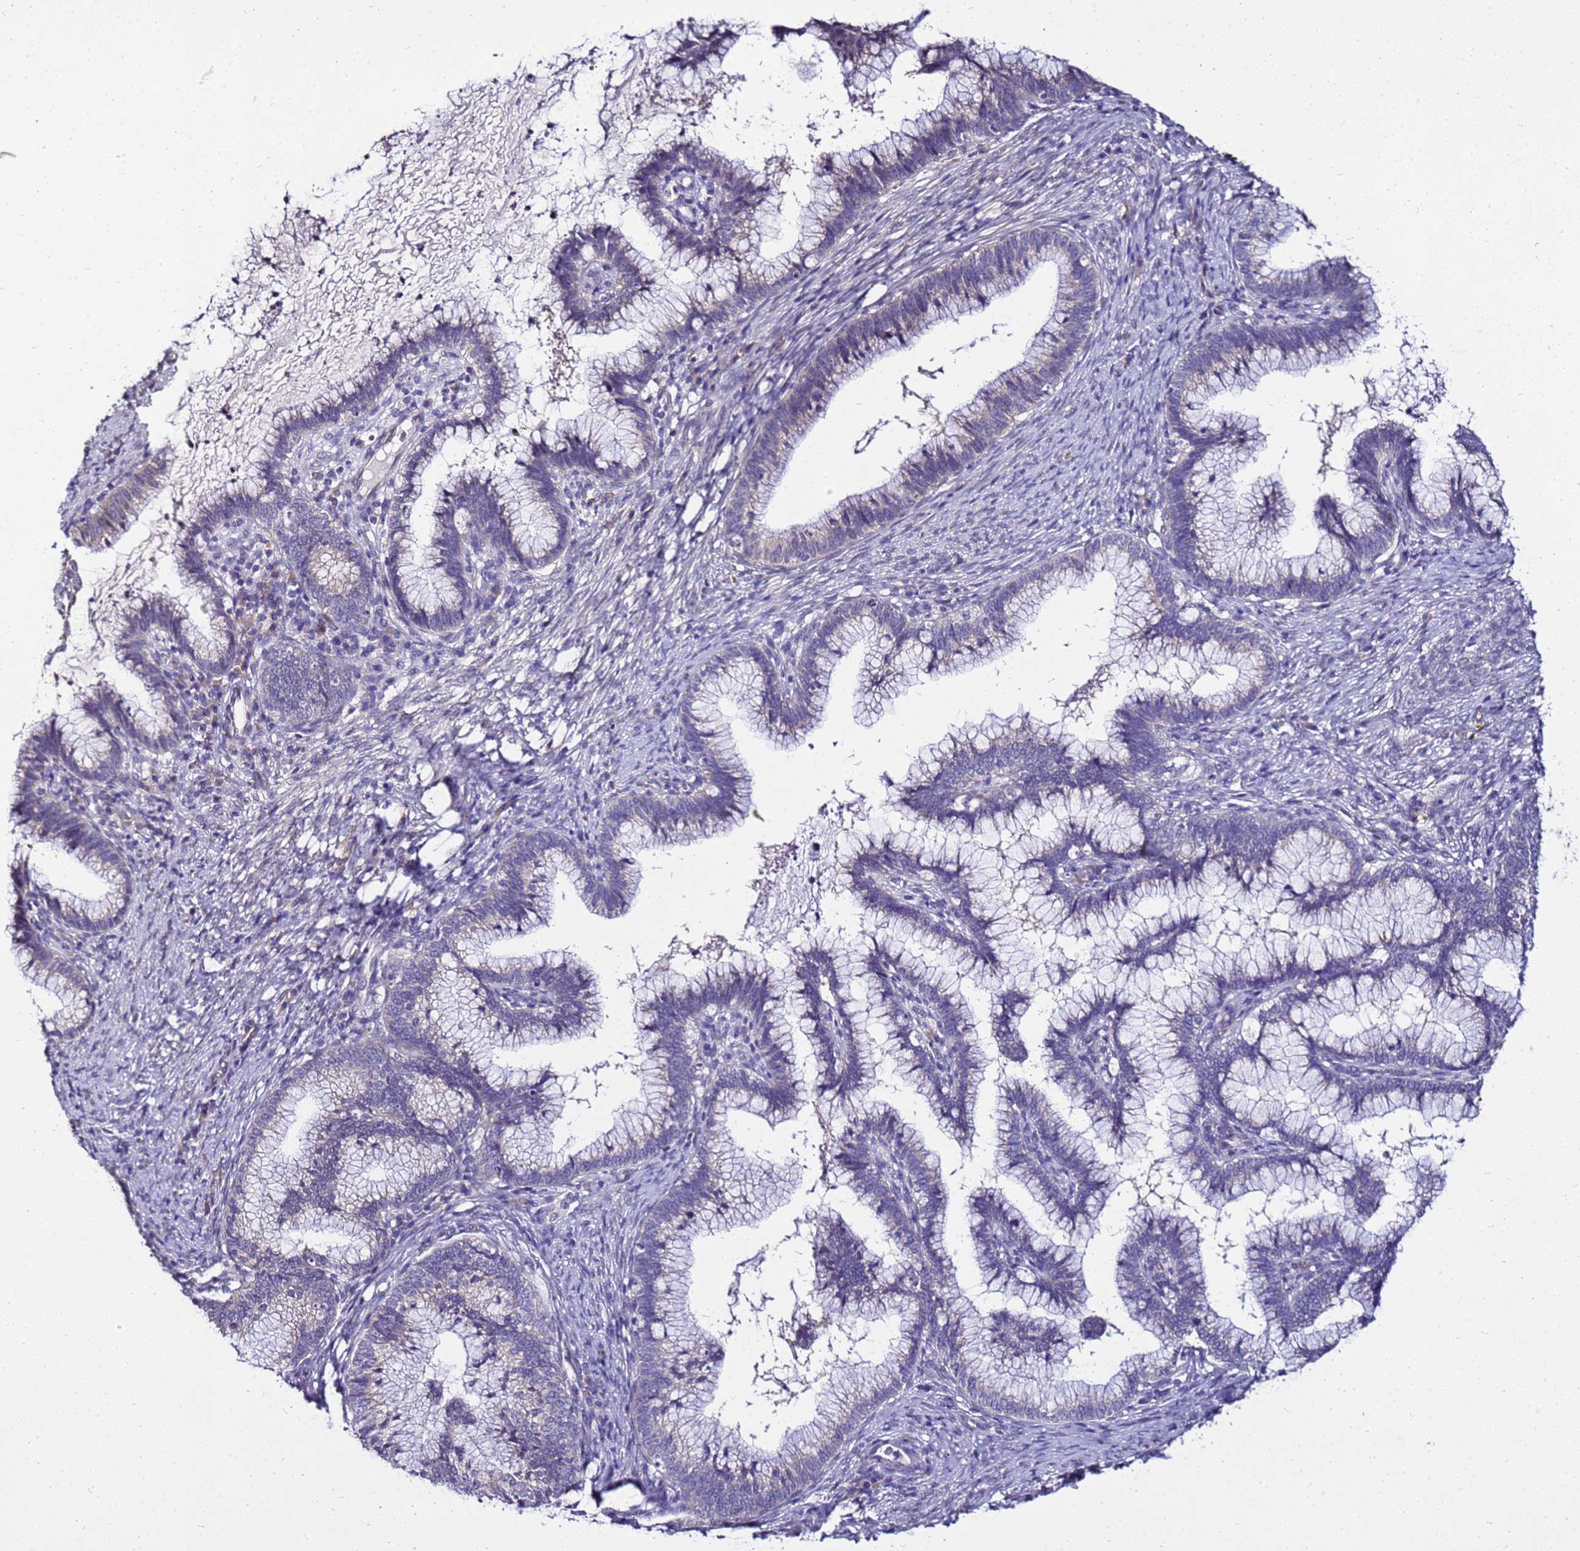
{"staining": {"intensity": "negative", "quantity": "none", "location": "none"}, "tissue": "cervical cancer", "cell_type": "Tumor cells", "image_type": "cancer", "snomed": [{"axis": "morphology", "description": "Adenocarcinoma, NOS"}, {"axis": "topography", "description": "Cervix"}], "caption": "Cervical adenocarcinoma stained for a protein using IHC displays no staining tumor cells.", "gene": "FAM166B", "patient": {"sex": "female", "age": 36}}